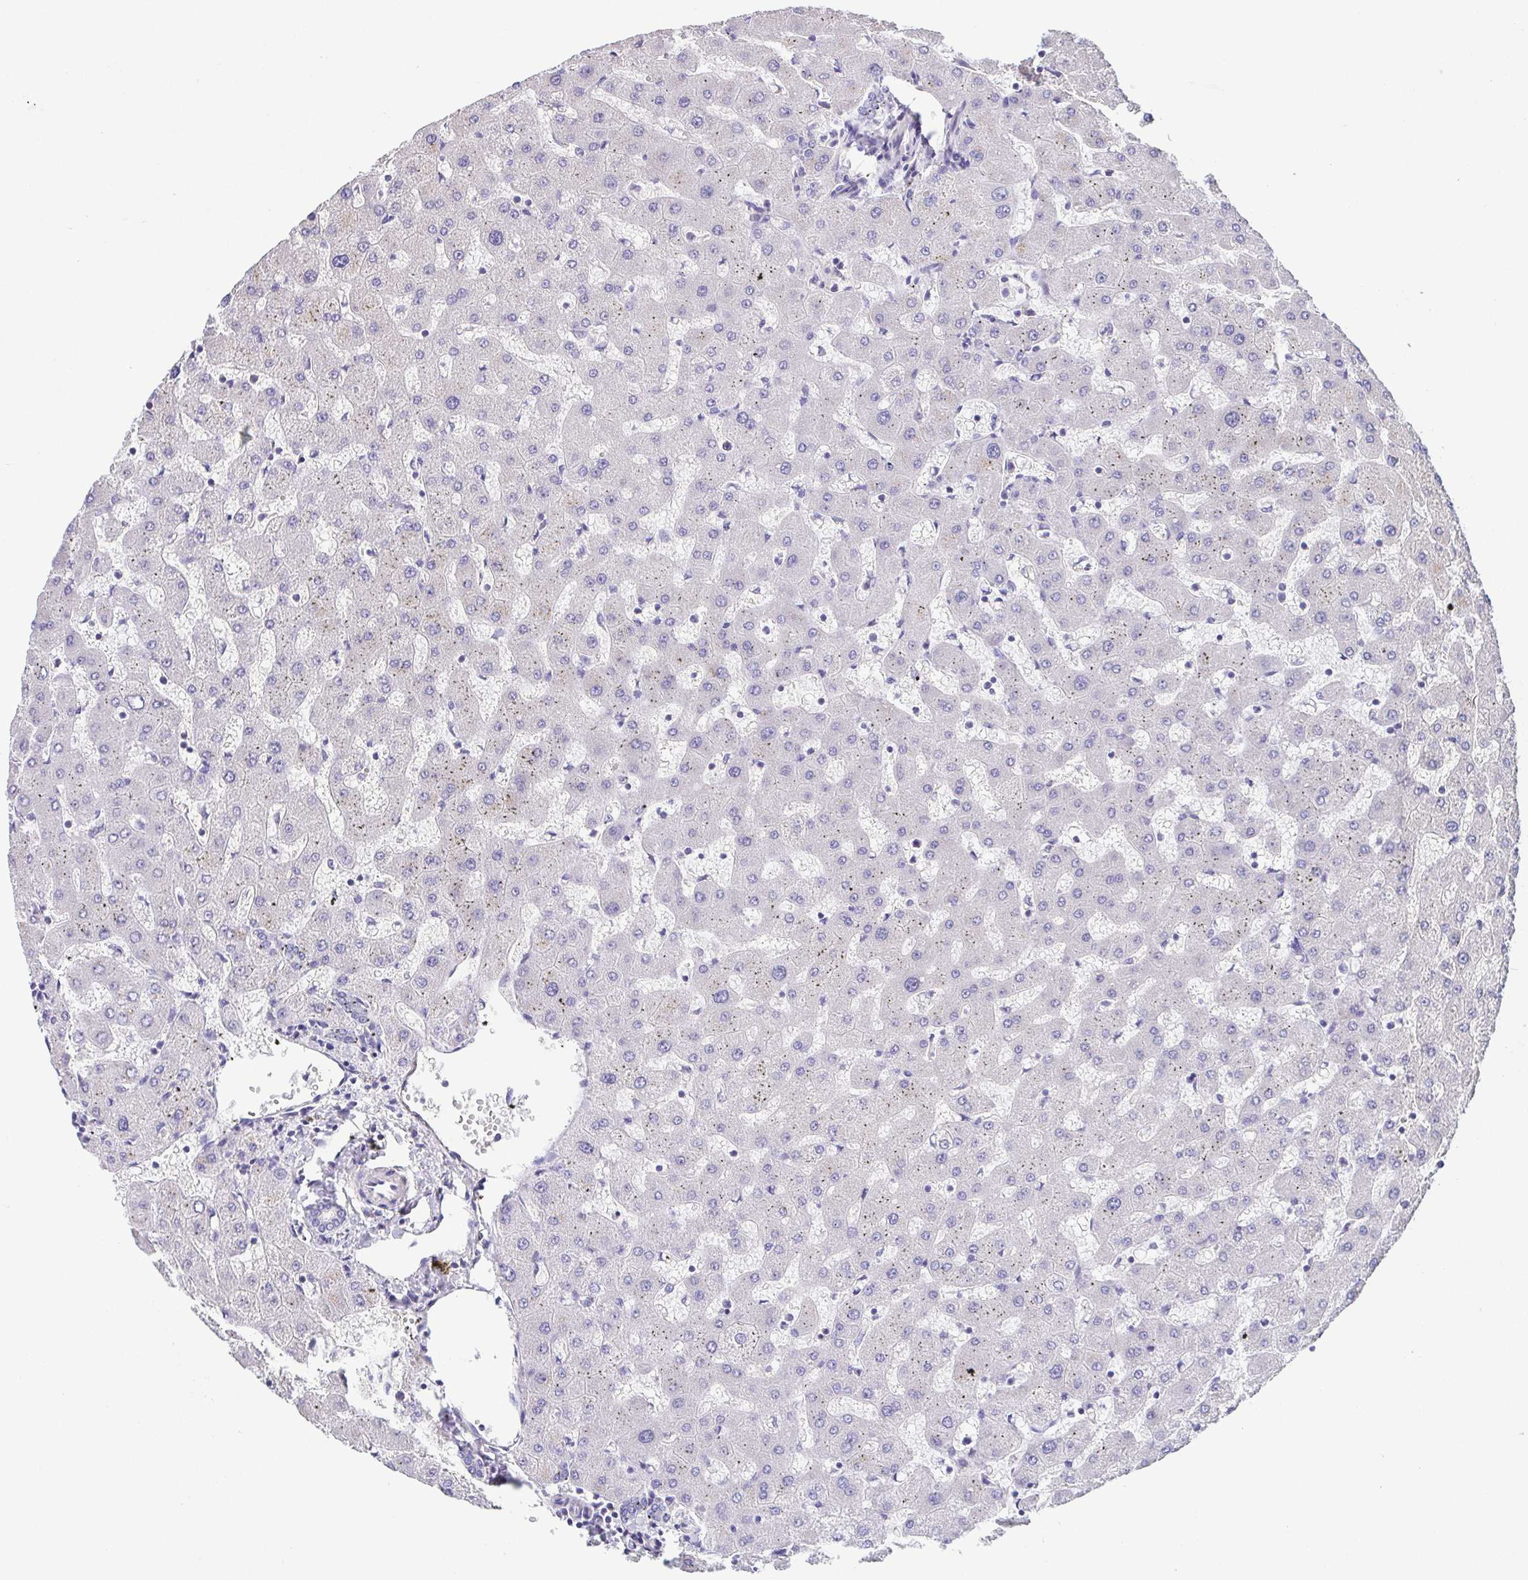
{"staining": {"intensity": "negative", "quantity": "none", "location": "none"}, "tissue": "liver", "cell_type": "Cholangiocytes", "image_type": "normal", "snomed": [{"axis": "morphology", "description": "Normal tissue, NOS"}, {"axis": "topography", "description": "Liver"}], "caption": "Immunohistochemistry of benign human liver demonstrates no staining in cholangiocytes. (Immunohistochemistry (ihc), brightfield microscopy, high magnification).", "gene": "GINM1", "patient": {"sex": "female", "age": 63}}